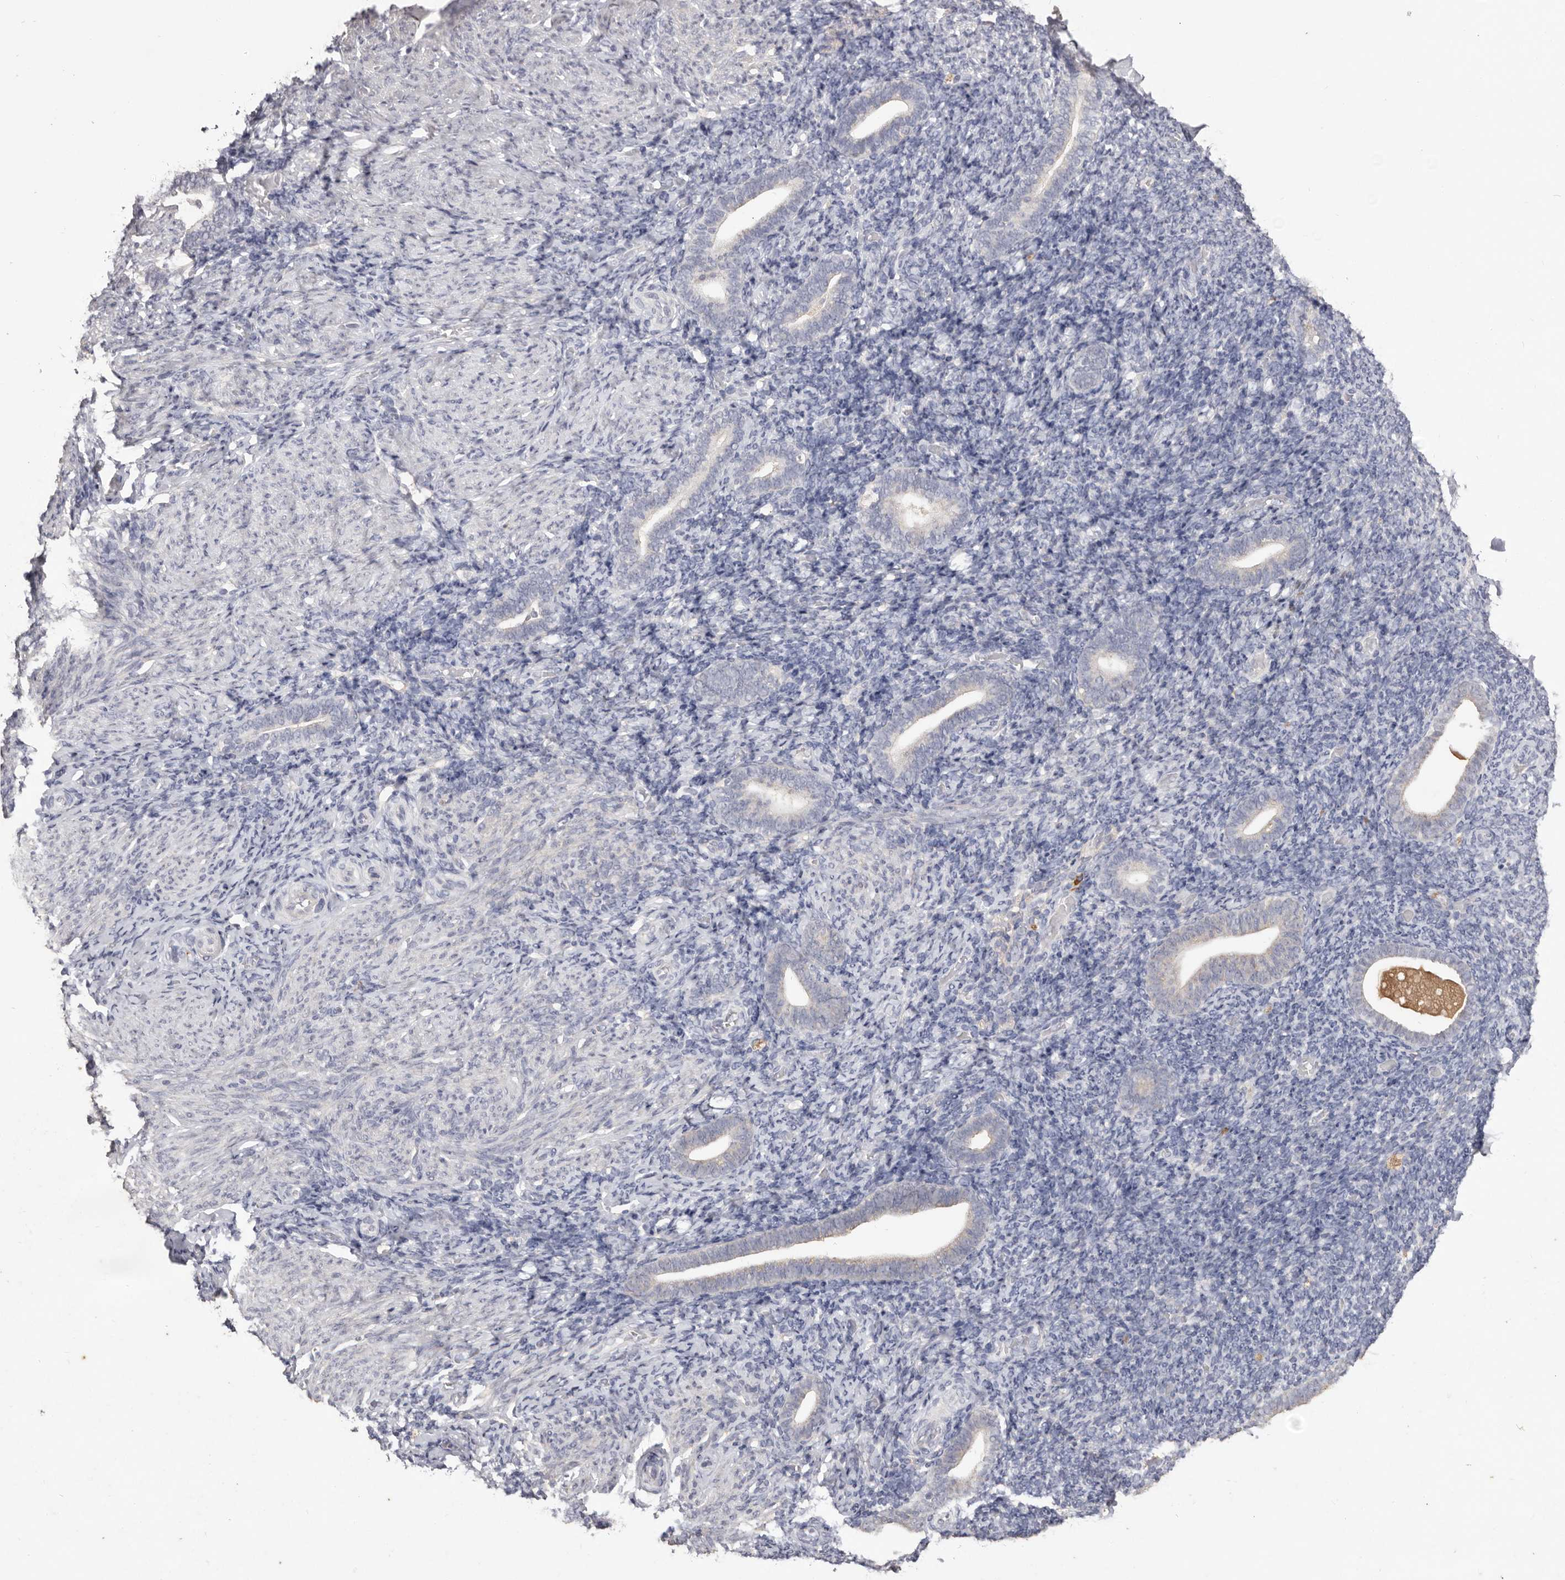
{"staining": {"intensity": "negative", "quantity": "none", "location": "none"}, "tissue": "endometrium", "cell_type": "Cells in endometrial stroma", "image_type": "normal", "snomed": [{"axis": "morphology", "description": "Normal tissue, NOS"}, {"axis": "topography", "description": "Endometrium"}], "caption": "Endometrium stained for a protein using immunohistochemistry (IHC) reveals no staining cells in endometrial stroma.", "gene": "HCAR2", "patient": {"sex": "female", "age": 51}}